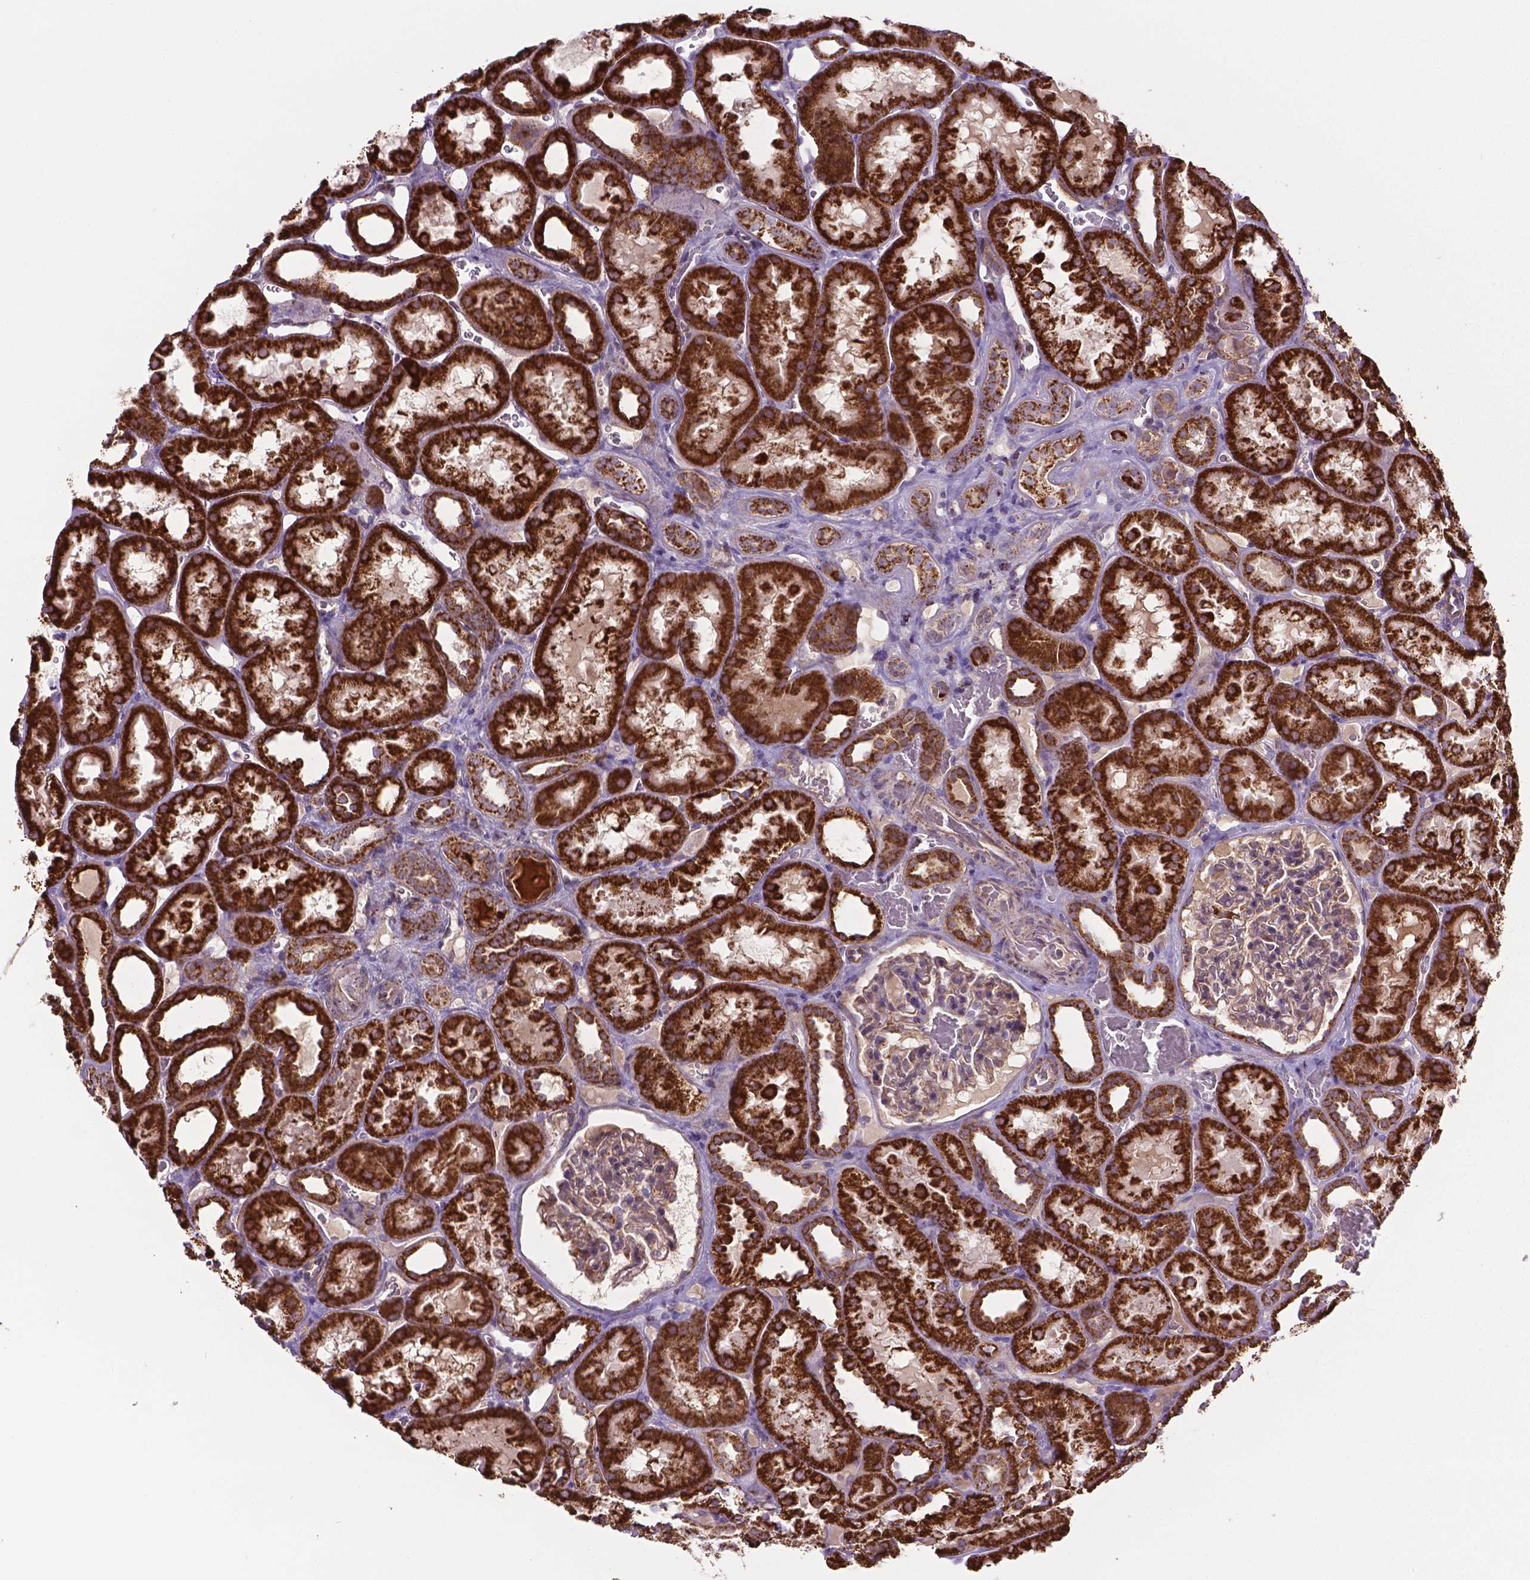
{"staining": {"intensity": "strong", "quantity": "25%-75%", "location": "cytoplasmic/membranous"}, "tissue": "kidney", "cell_type": "Cells in glomeruli", "image_type": "normal", "snomed": [{"axis": "morphology", "description": "Normal tissue, NOS"}, {"axis": "topography", "description": "Kidney"}], "caption": "This histopathology image exhibits immunohistochemistry (IHC) staining of normal kidney, with high strong cytoplasmic/membranous staining in about 25%-75% of cells in glomeruli.", "gene": "PIBF1", "patient": {"sex": "female", "age": 41}}